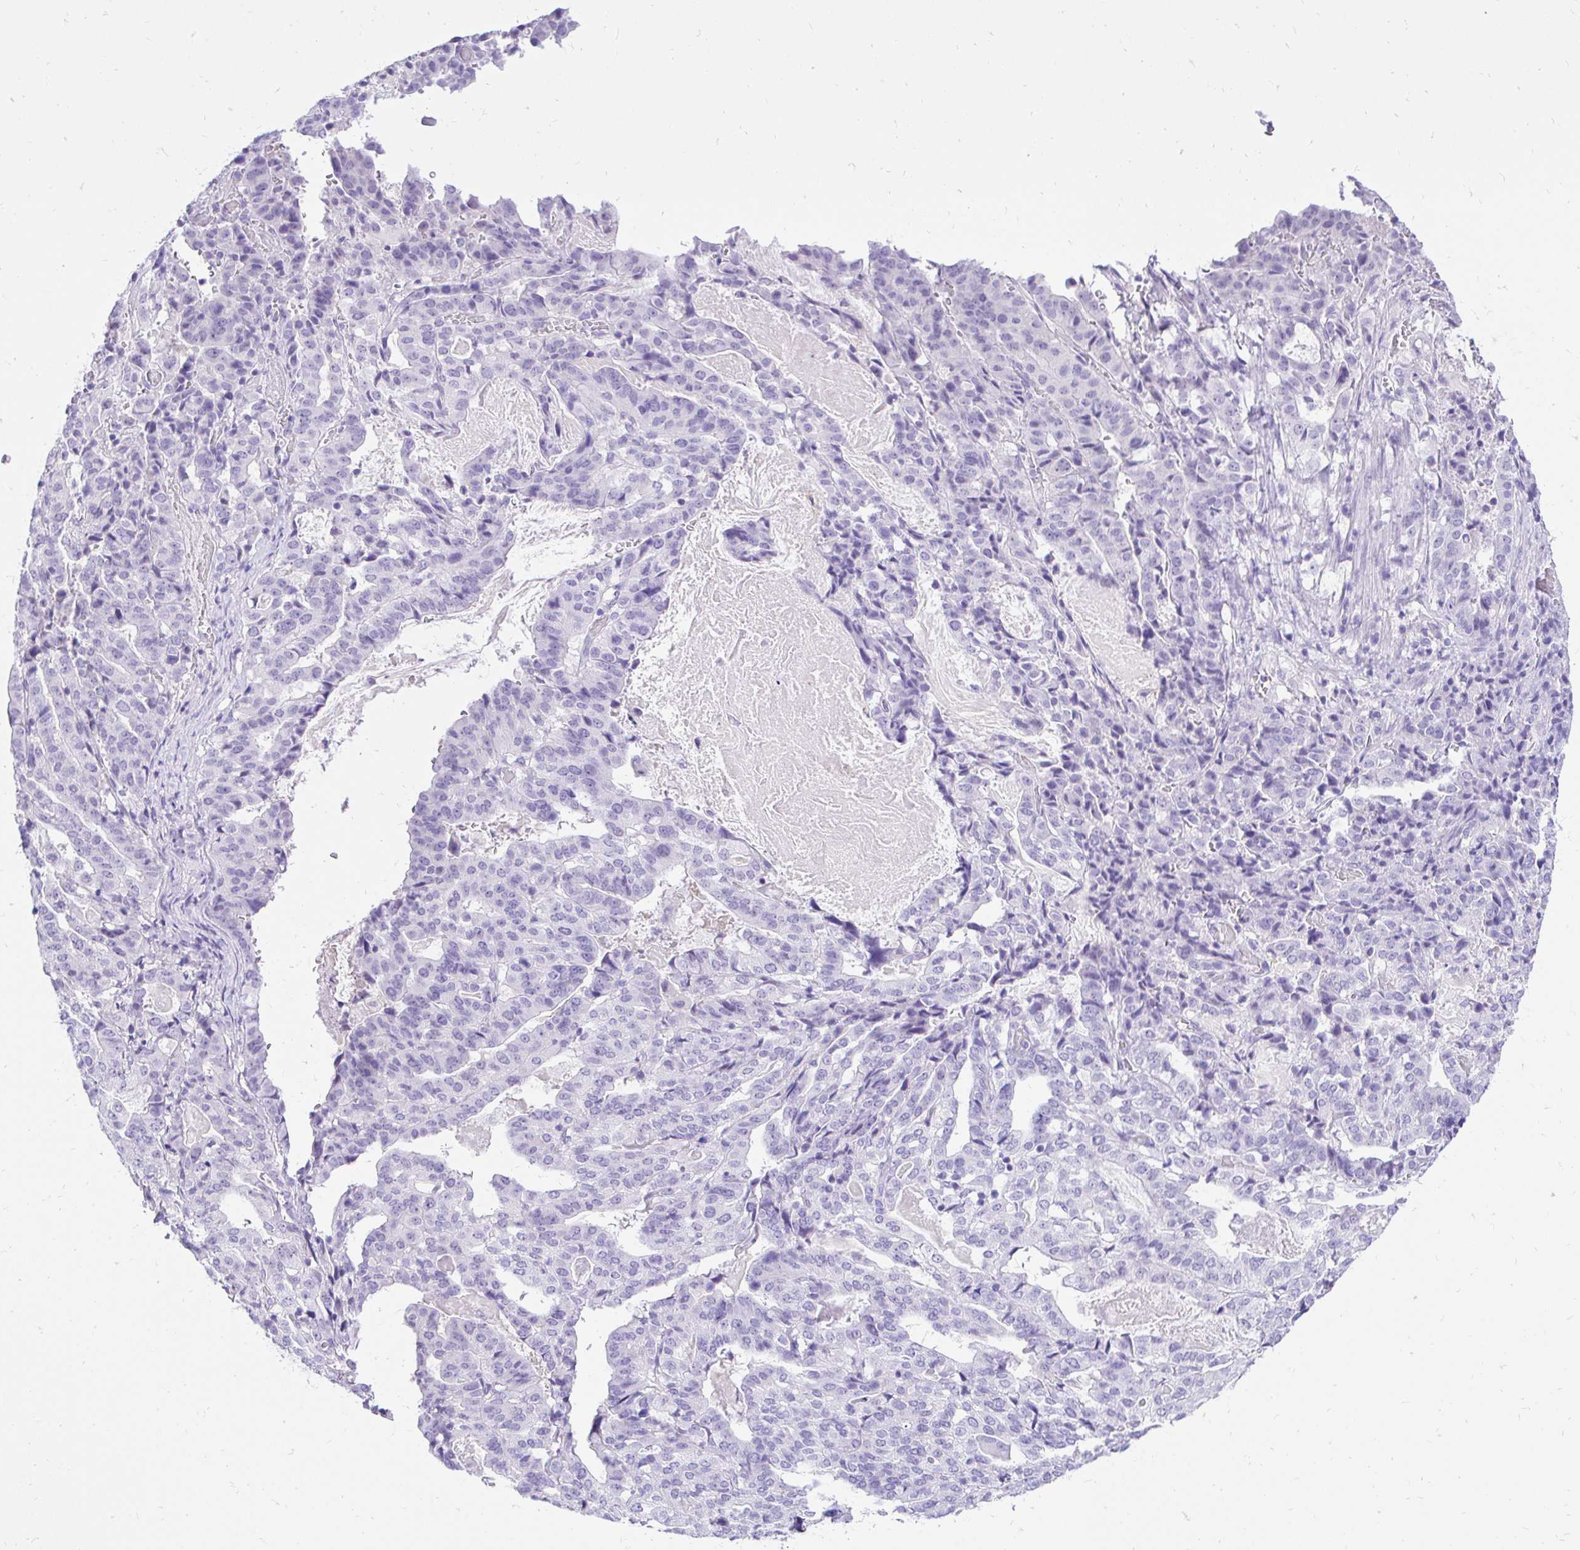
{"staining": {"intensity": "negative", "quantity": "none", "location": "none"}, "tissue": "stomach cancer", "cell_type": "Tumor cells", "image_type": "cancer", "snomed": [{"axis": "morphology", "description": "Adenocarcinoma, NOS"}, {"axis": "topography", "description": "Stomach"}], "caption": "Immunohistochemical staining of stomach adenocarcinoma exhibits no significant staining in tumor cells.", "gene": "FATE1", "patient": {"sex": "male", "age": 48}}